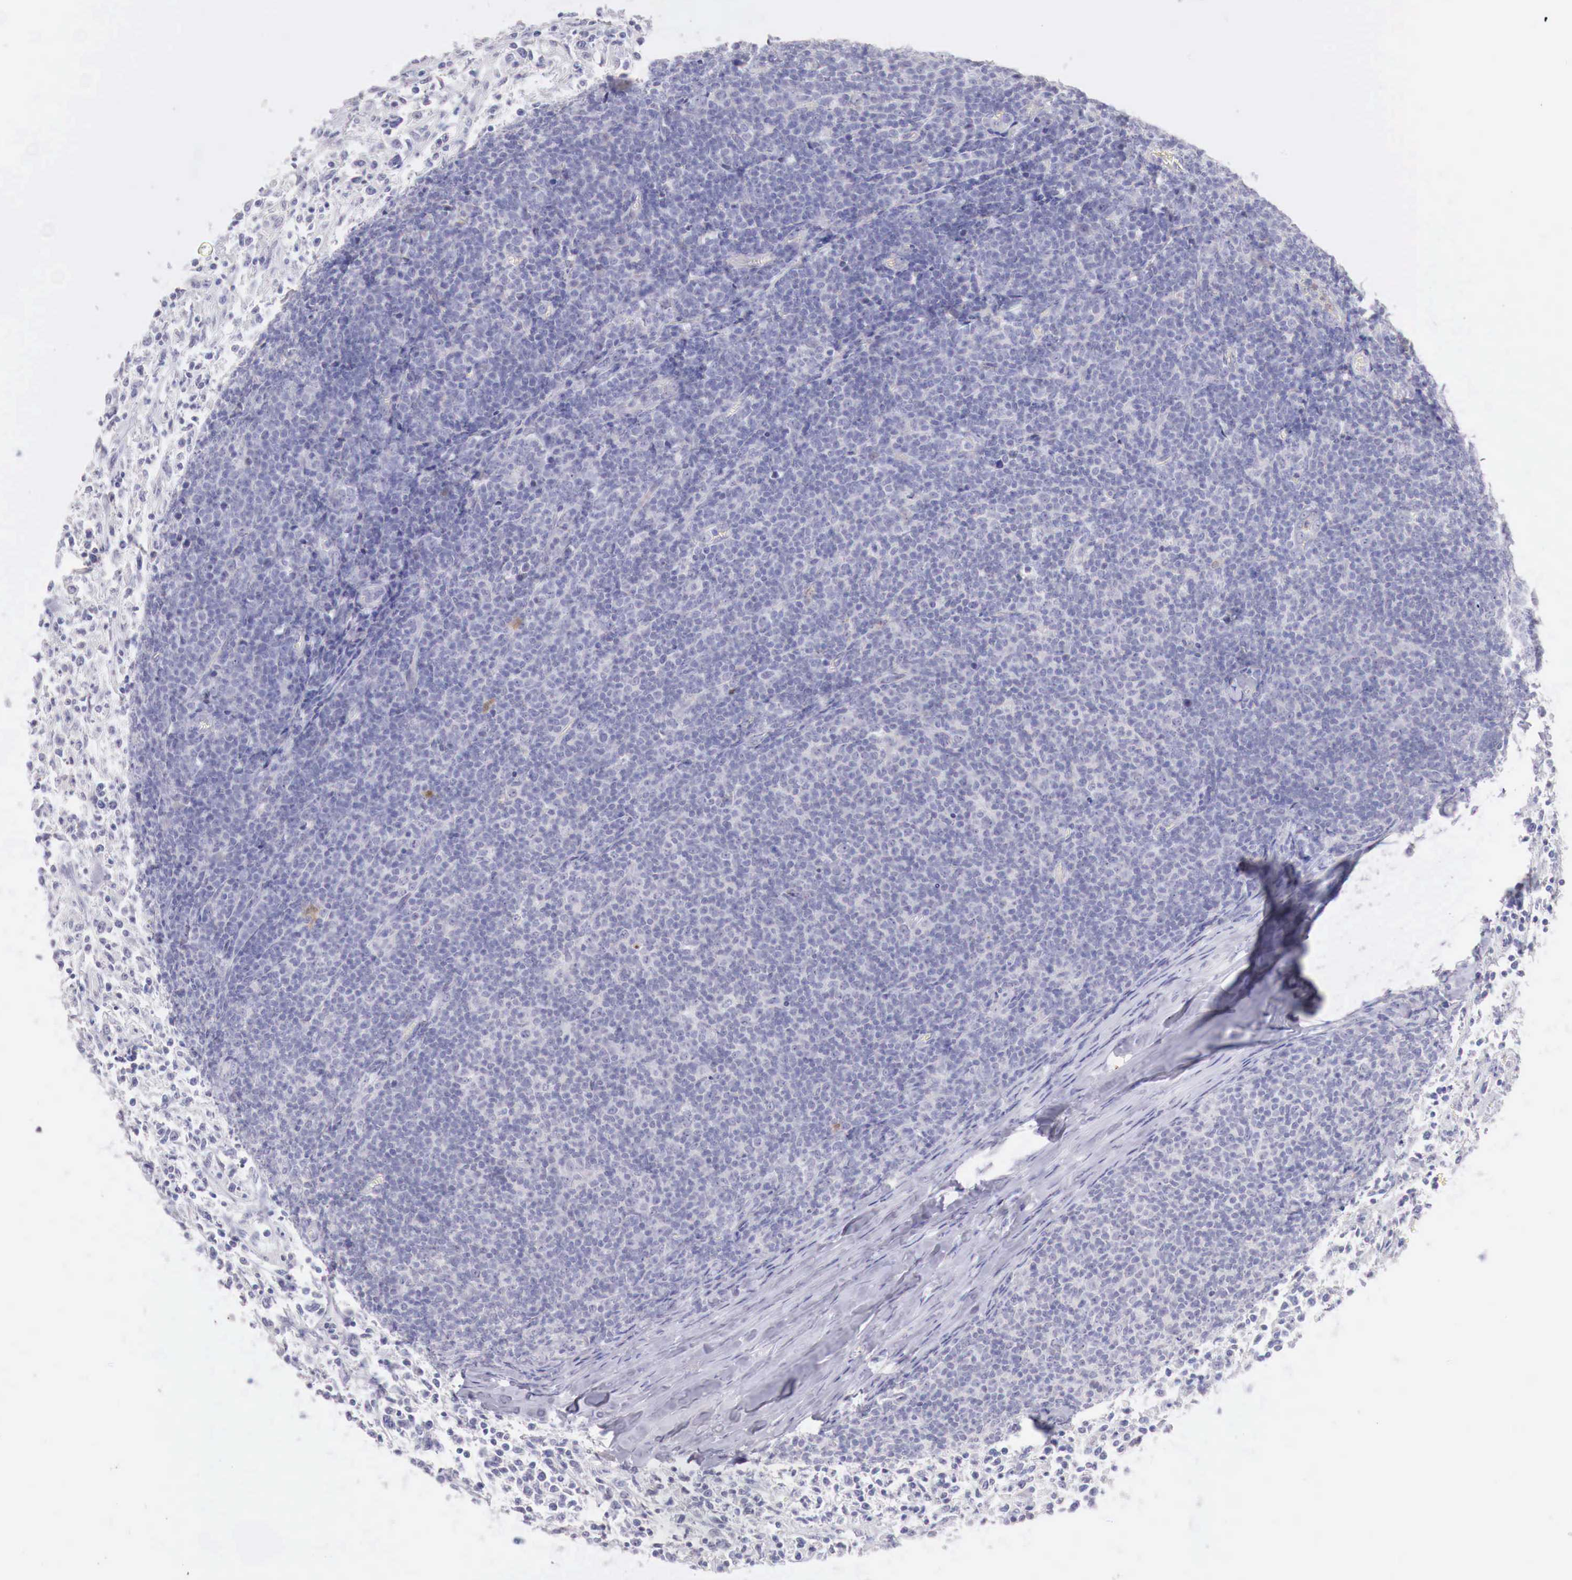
{"staining": {"intensity": "negative", "quantity": "none", "location": "none"}, "tissue": "lymphoma", "cell_type": "Tumor cells", "image_type": "cancer", "snomed": [{"axis": "morphology", "description": "Malignant lymphoma, non-Hodgkin's type, Low grade"}, {"axis": "topography", "description": "Lymph node"}], "caption": "Protein analysis of low-grade malignant lymphoma, non-Hodgkin's type displays no significant staining in tumor cells.", "gene": "ITIH6", "patient": {"sex": "male", "age": 74}}